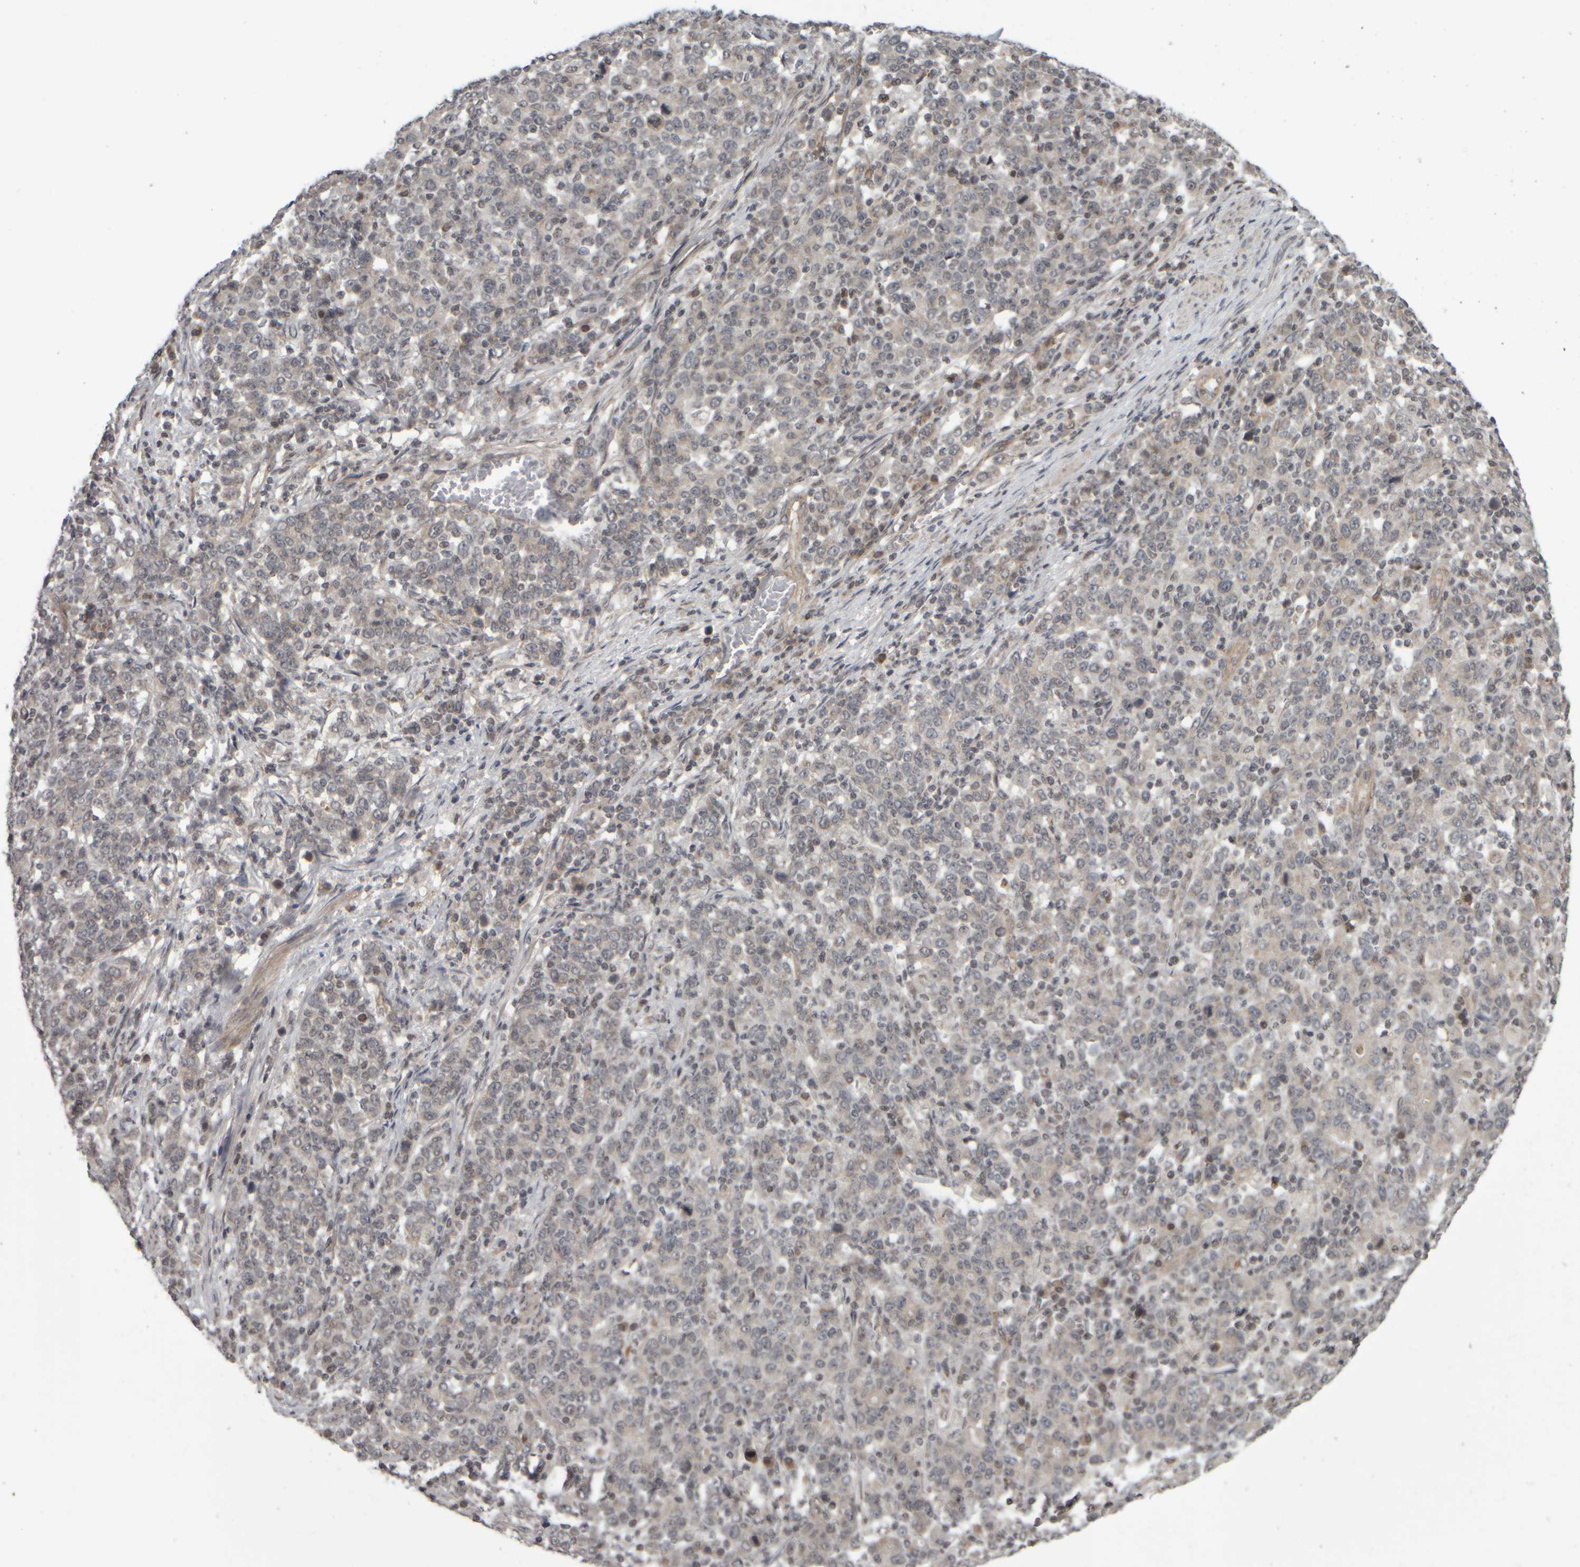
{"staining": {"intensity": "negative", "quantity": "none", "location": "none"}, "tissue": "stomach cancer", "cell_type": "Tumor cells", "image_type": "cancer", "snomed": [{"axis": "morphology", "description": "Adenocarcinoma, NOS"}, {"axis": "topography", "description": "Stomach, upper"}], "caption": "An IHC histopathology image of stomach cancer (adenocarcinoma) is shown. There is no staining in tumor cells of stomach cancer (adenocarcinoma).", "gene": "CWC27", "patient": {"sex": "male", "age": 69}}